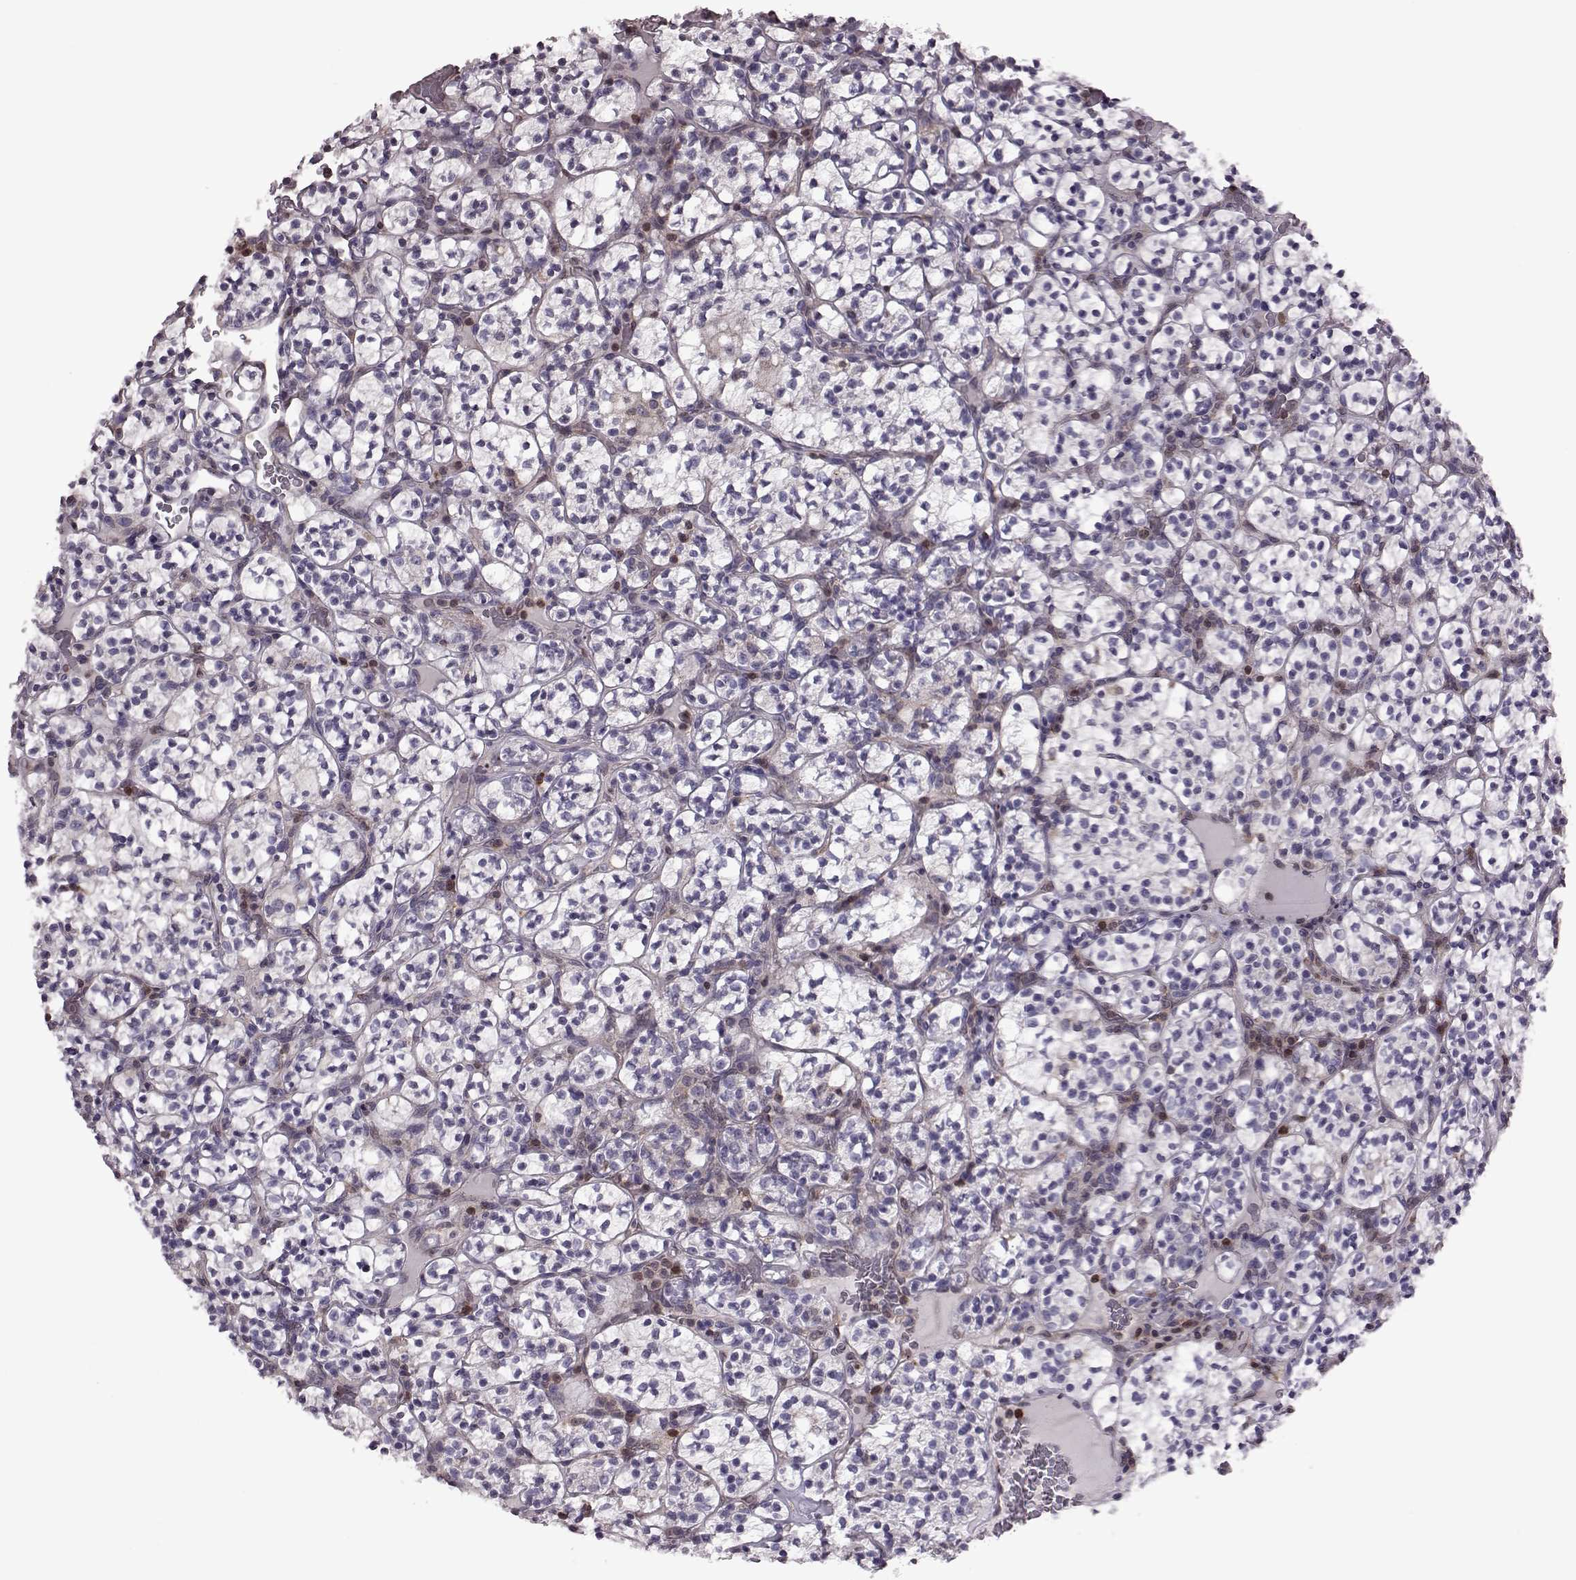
{"staining": {"intensity": "negative", "quantity": "none", "location": "none"}, "tissue": "renal cancer", "cell_type": "Tumor cells", "image_type": "cancer", "snomed": [{"axis": "morphology", "description": "Adenocarcinoma, NOS"}, {"axis": "topography", "description": "Kidney"}], "caption": "An image of adenocarcinoma (renal) stained for a protein exhibits no brown staining in tumor cells. The staining is performed using DAB brown chromogen with nuclei counter-stained in using hematoxylin.", "gene": "CDC42SE1", "patient": {"sex": "female", "age": 89}}